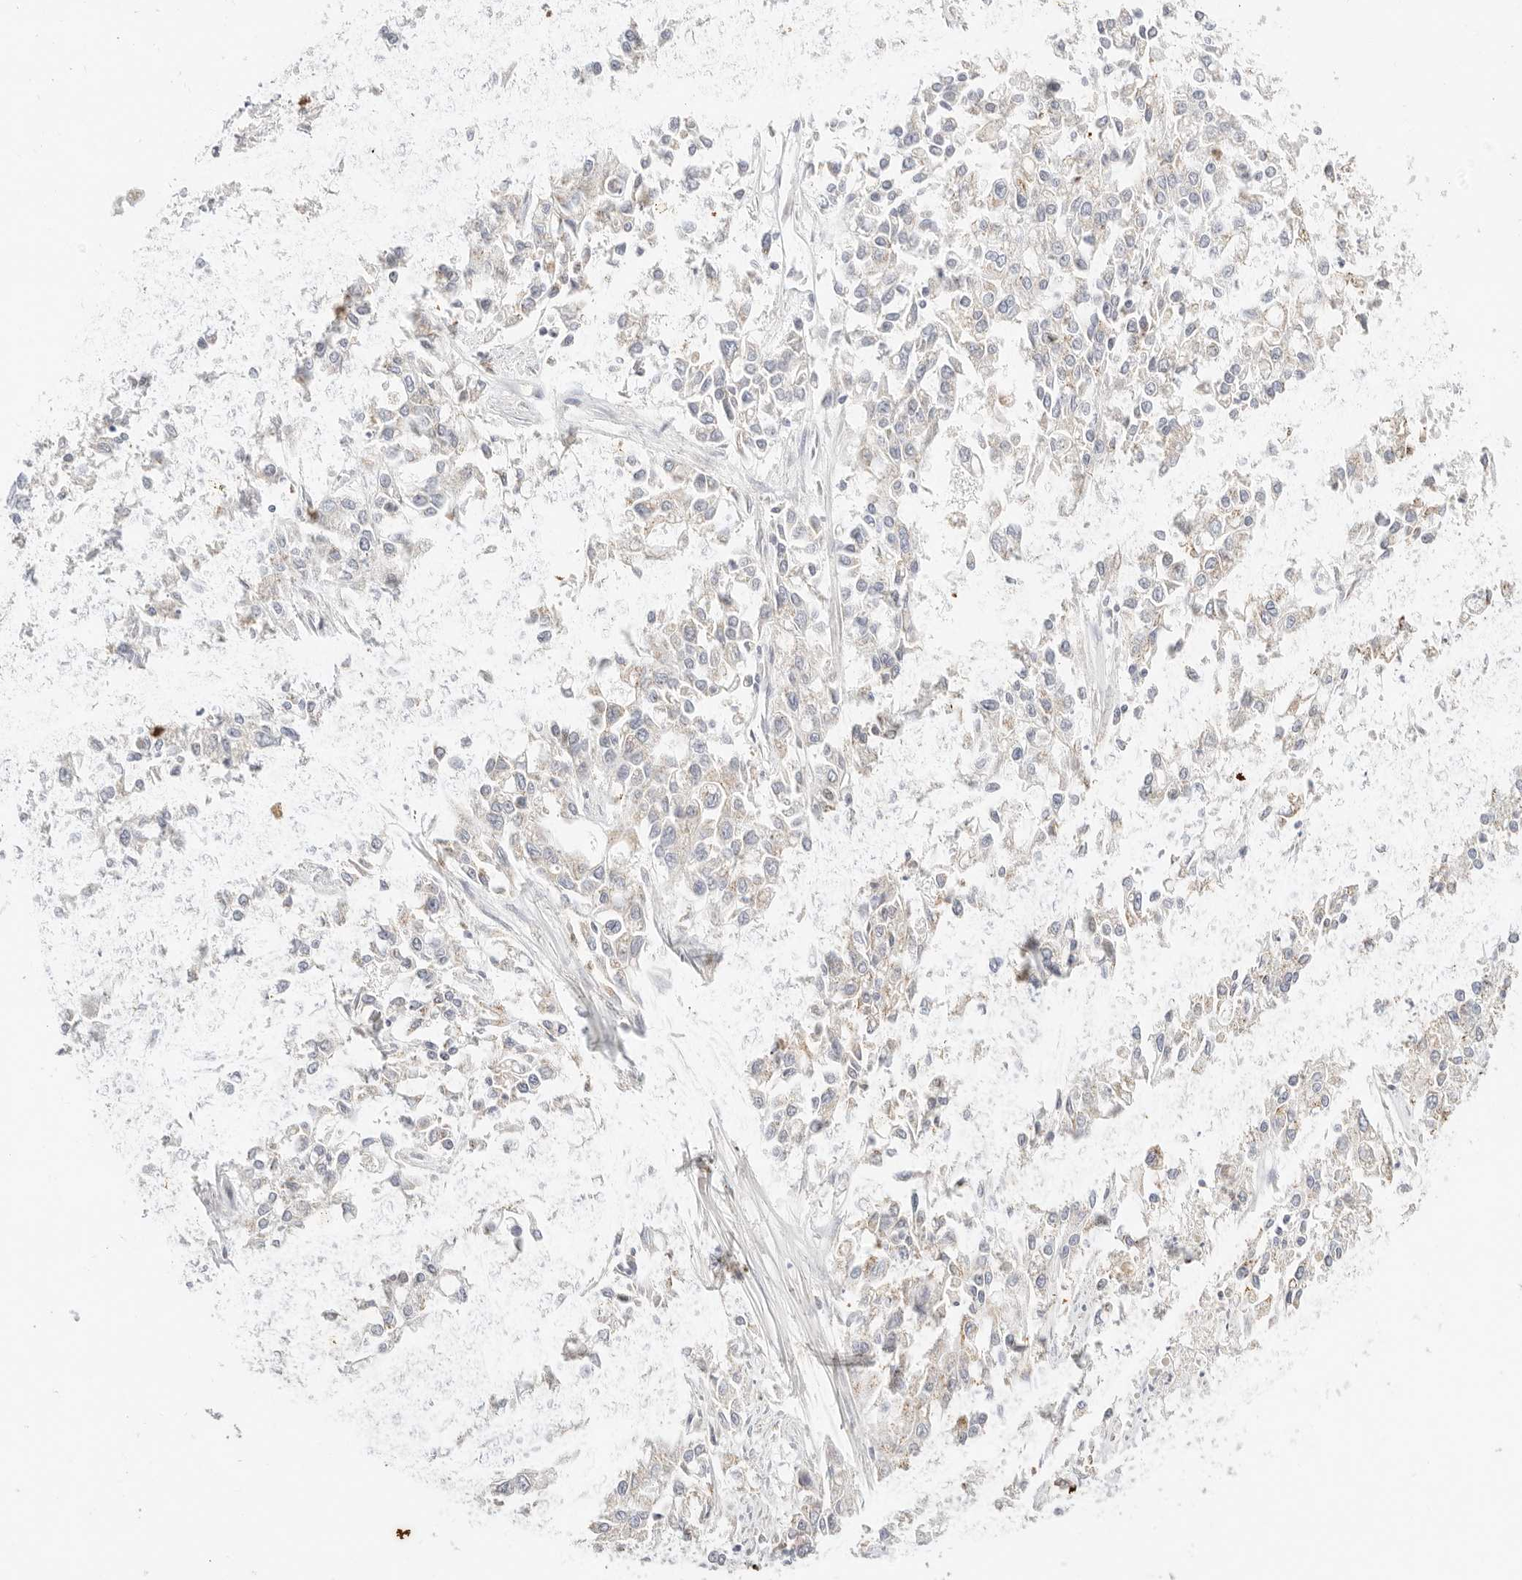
{"staining": {"intensity": "negative", "quantity": "none", "location": "none"}, "tissue": "endometrial cancer", "cell_type": "Tumor cells", "image_type": "cancer", "snomed": [{"axis": "morphology", "description": "Adenocarcinoma, NOS"}, {"axis": "topography", "description": "Endometrium"}], "caption": "The immunohistochemistry (IHC) image has no significant staining in tumor cells of endometrial adenocarcinoma tissue.", "gene": "ACOX1", "patient": {"sex": "female", "age": 49}}